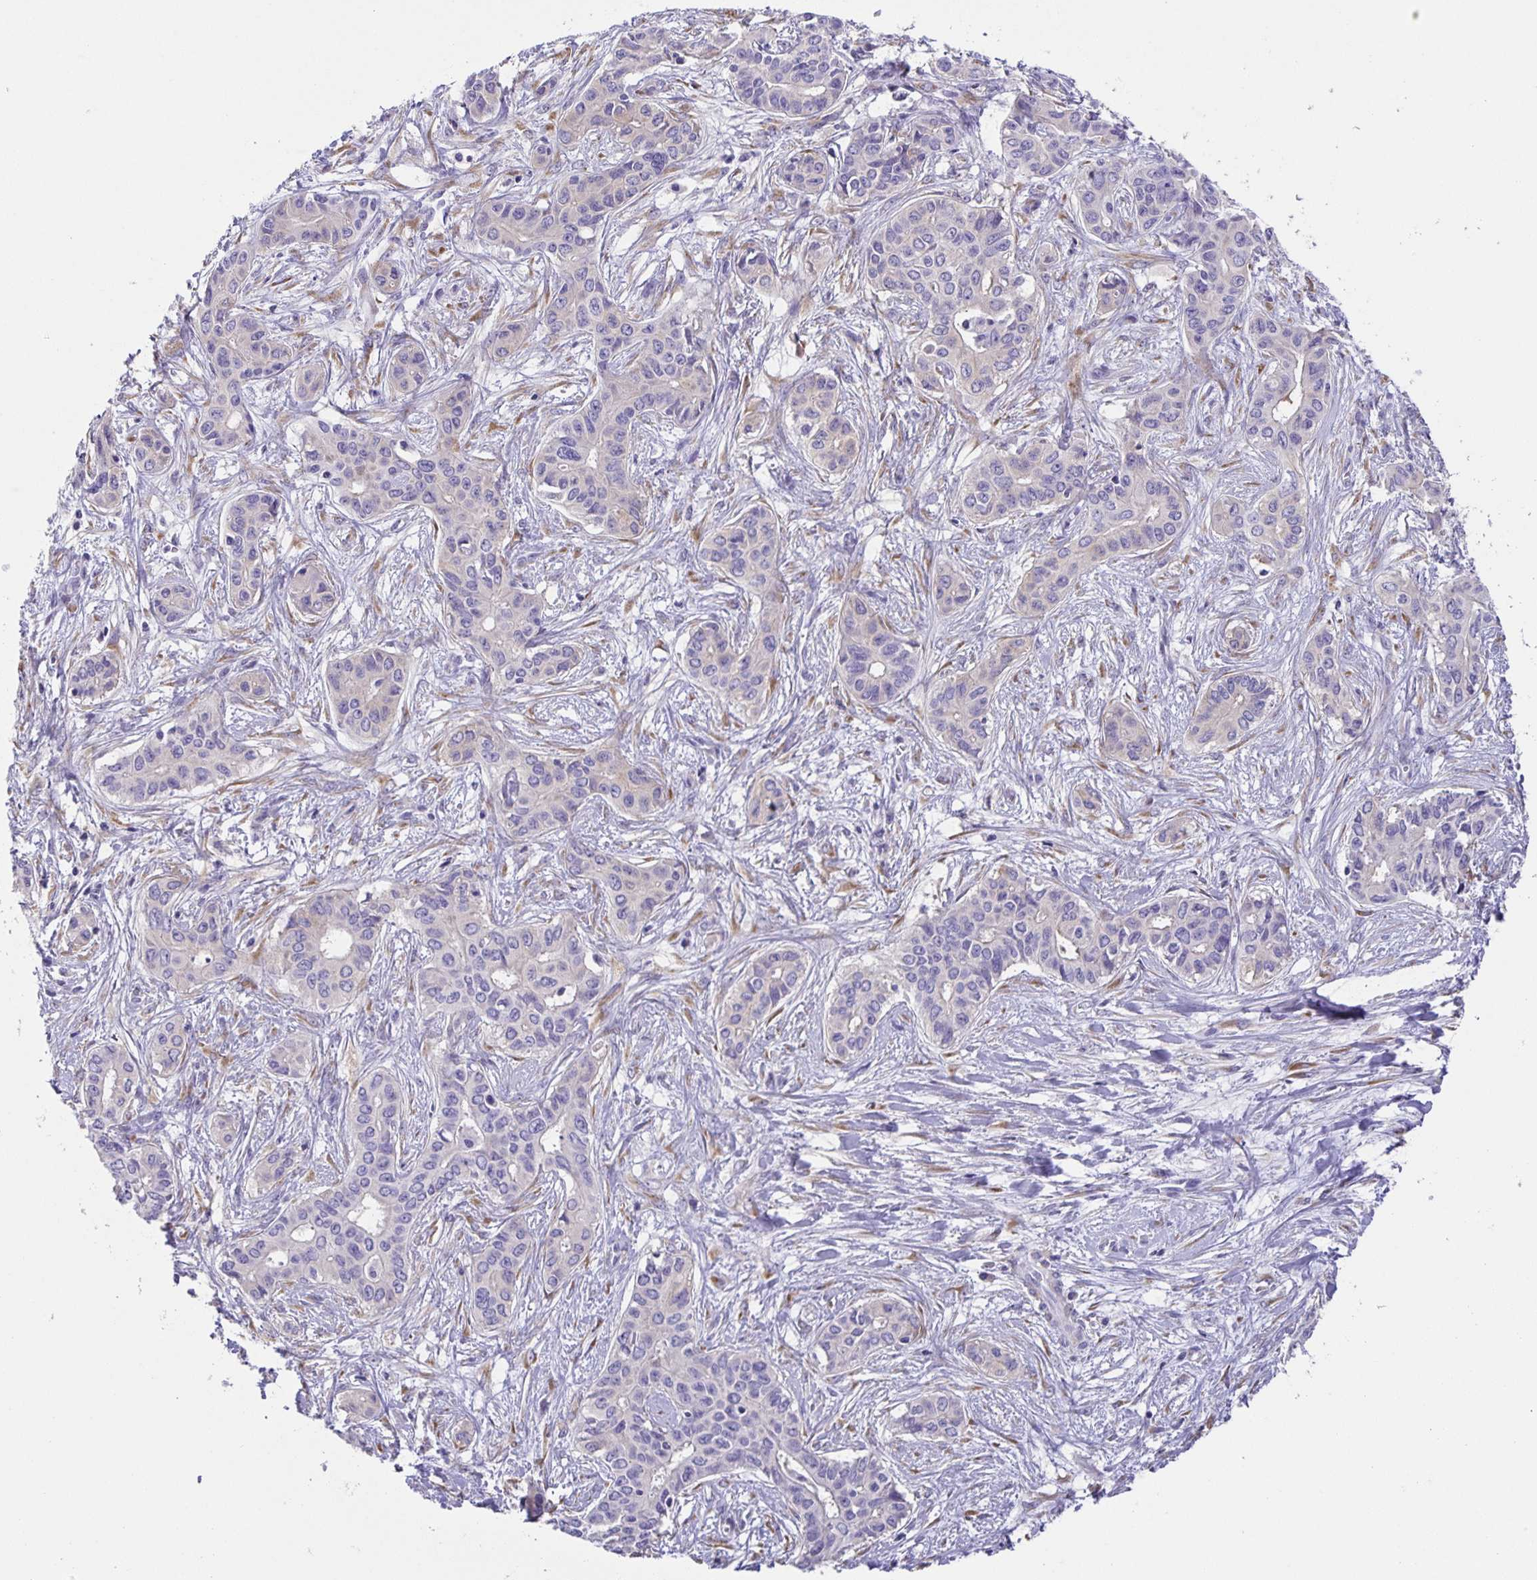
{"staining": {"intensity": "negative", "quantity": "none", "location": "none"}, "tissue": "liver cancer", "cell_type": "Tumor cells", "image_type": "cancer", "snomed": [{"axis": "morphology", "description": "Cholangiocarcinoma"}, {"axis": "topography", "description": "Liver"}], "caption": "IHC histopathology image of human liver cancer (cholangiocarcinoma) stained for a protein (brown), which demonstrates no expression in tumor cells.", "gene": "PRR36", "patient": {"sex": "female", "age": 65}}